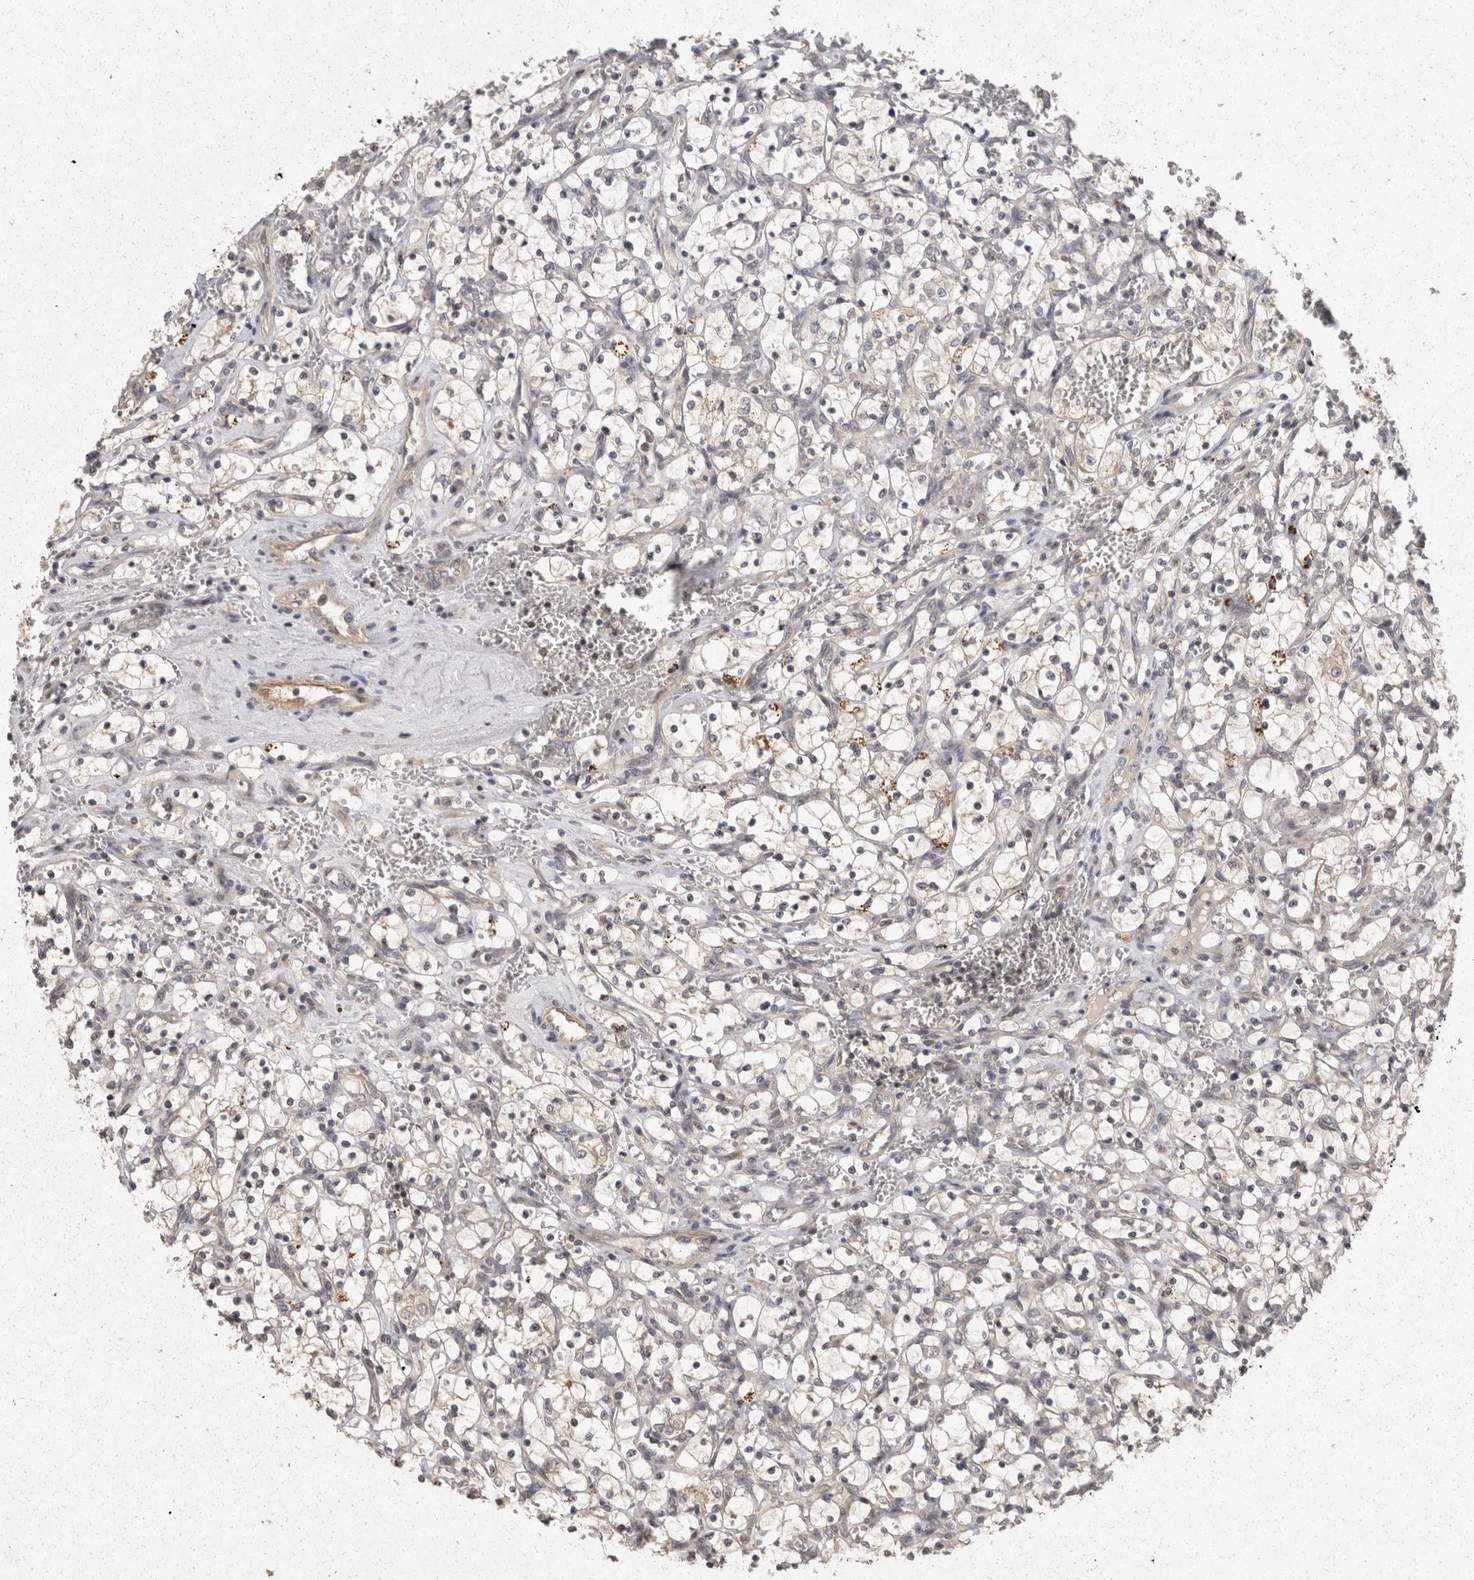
{"staining": {"intensity": "negative", "quantity": "none", "location": "none"}, "tissue": "renal cancer", "cell_type": "Tumor cells", "image_type": "cancer", "snomed": [{"axis": "morphology", "description": "Adenocarcinoma, NOS"}, {"axis": "topography", "description": "Kidney"}], "caption": "DAB (3,3'-diaminobenzidine) immunohistochemical staining of human renal cancer displays no significant positivity in tumor cells.", "gene": "ACAT2", "patient": {"sex": "female", "age": 69}}